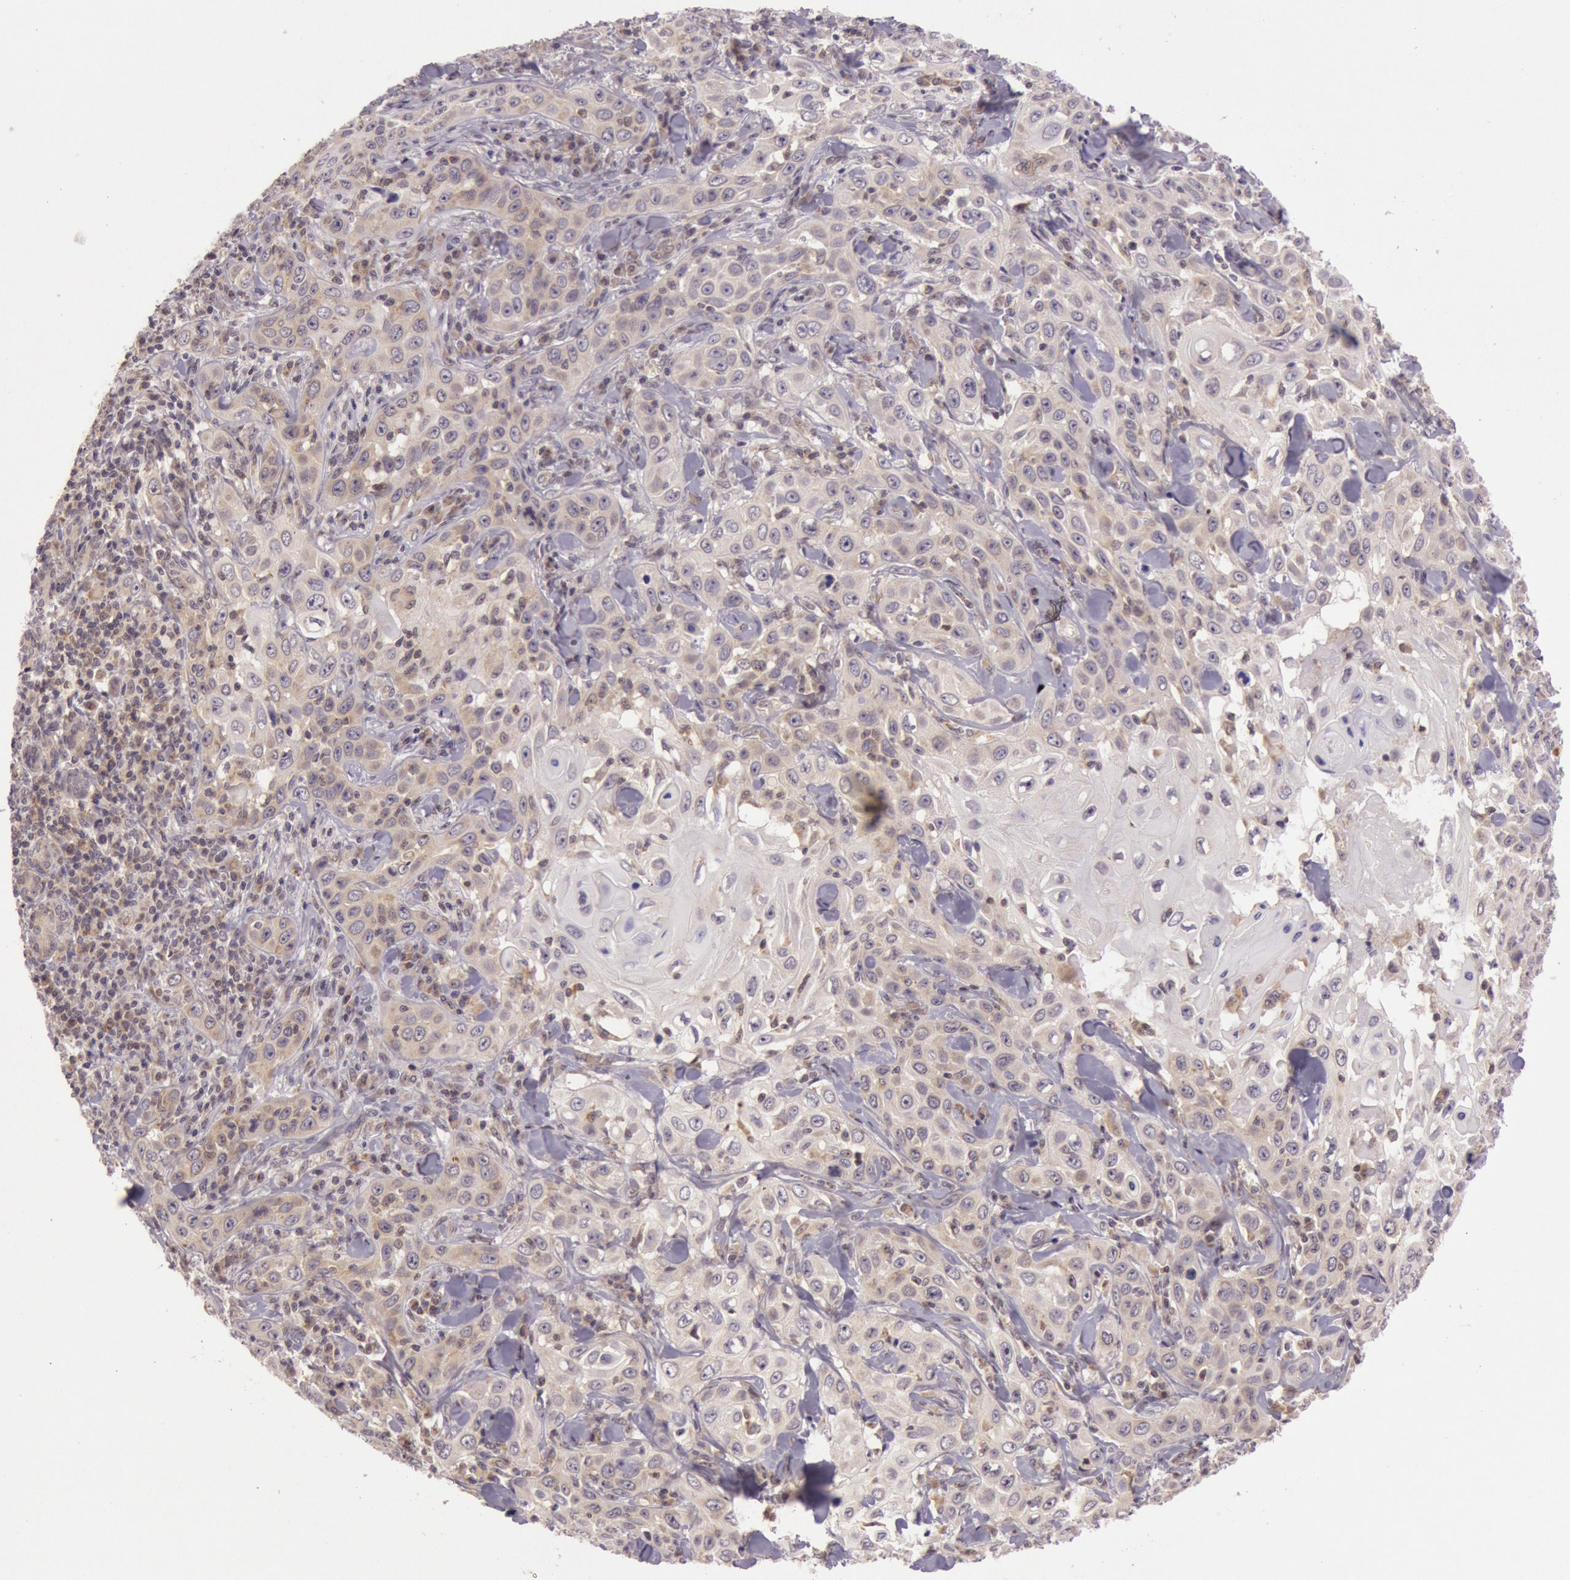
{"staining": {"intensity": "moderate", "quantity": "25%-75%", "location": "cytoplasmic/membranous"}, "tissue": "skin cancer", "cell_type": "Tumor cells", "image_type": "cancer", "snomed": [{"axis": "morphology", "description": "Squamous cell carcinoma, NOS"}, {"axis": "topography", "description": "Skin"}], "caption": "Protein analysis of skin cancer tissue shows moderate cytoplasmic/membranous staining in about 25%-75% of tumor cells. (Stains: DAB (3,3'-diaminobenzidine) in brown, nuclei in blue, Microscopy: brightfield microscopy at high magnification).", "gene": "CDK16", "patient": {"sex": "male", "age": 84}}